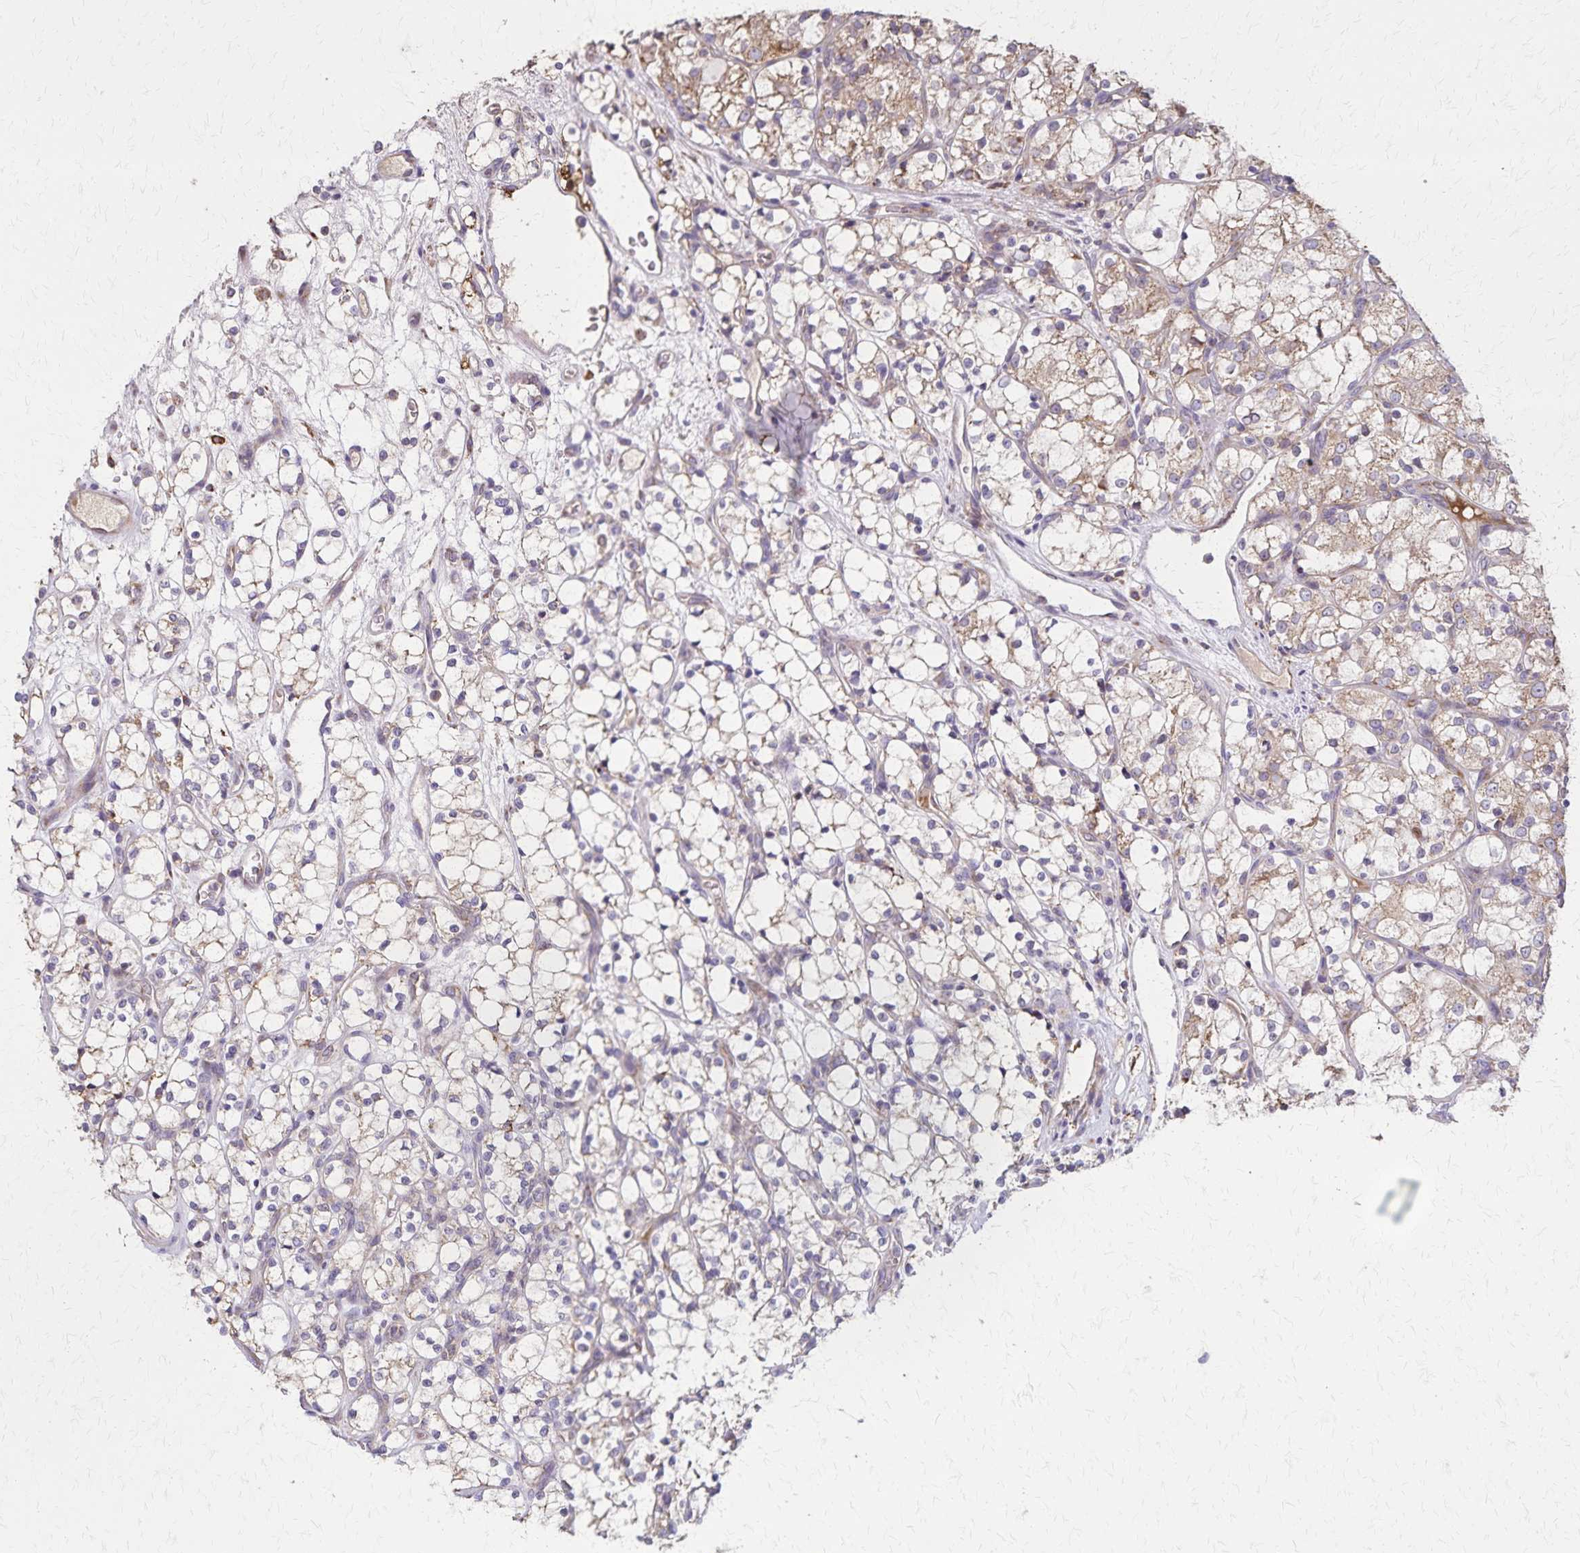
{"staining": {"intensity": "moderate", "quantity": "<25%", "location": "cytoplasmic/membranous"}, "tissue": "renal cancer", "cell_type": "Tumor cells", "image_type": "cancer", "snomed": [{"axis": "morphology", "description": "Adenocarcinoma, NOS"}, {"axis": "topography", "description": "Kidney"}], "caption": "This photomicrograph displays IHC staining of human adenocarcinoma (renal), with low moderate cytoplasmic/membranous positivity in about <25% of tumor cells.", "gene": "RNF10", "patient": {"sex": "female", "age": 69}}